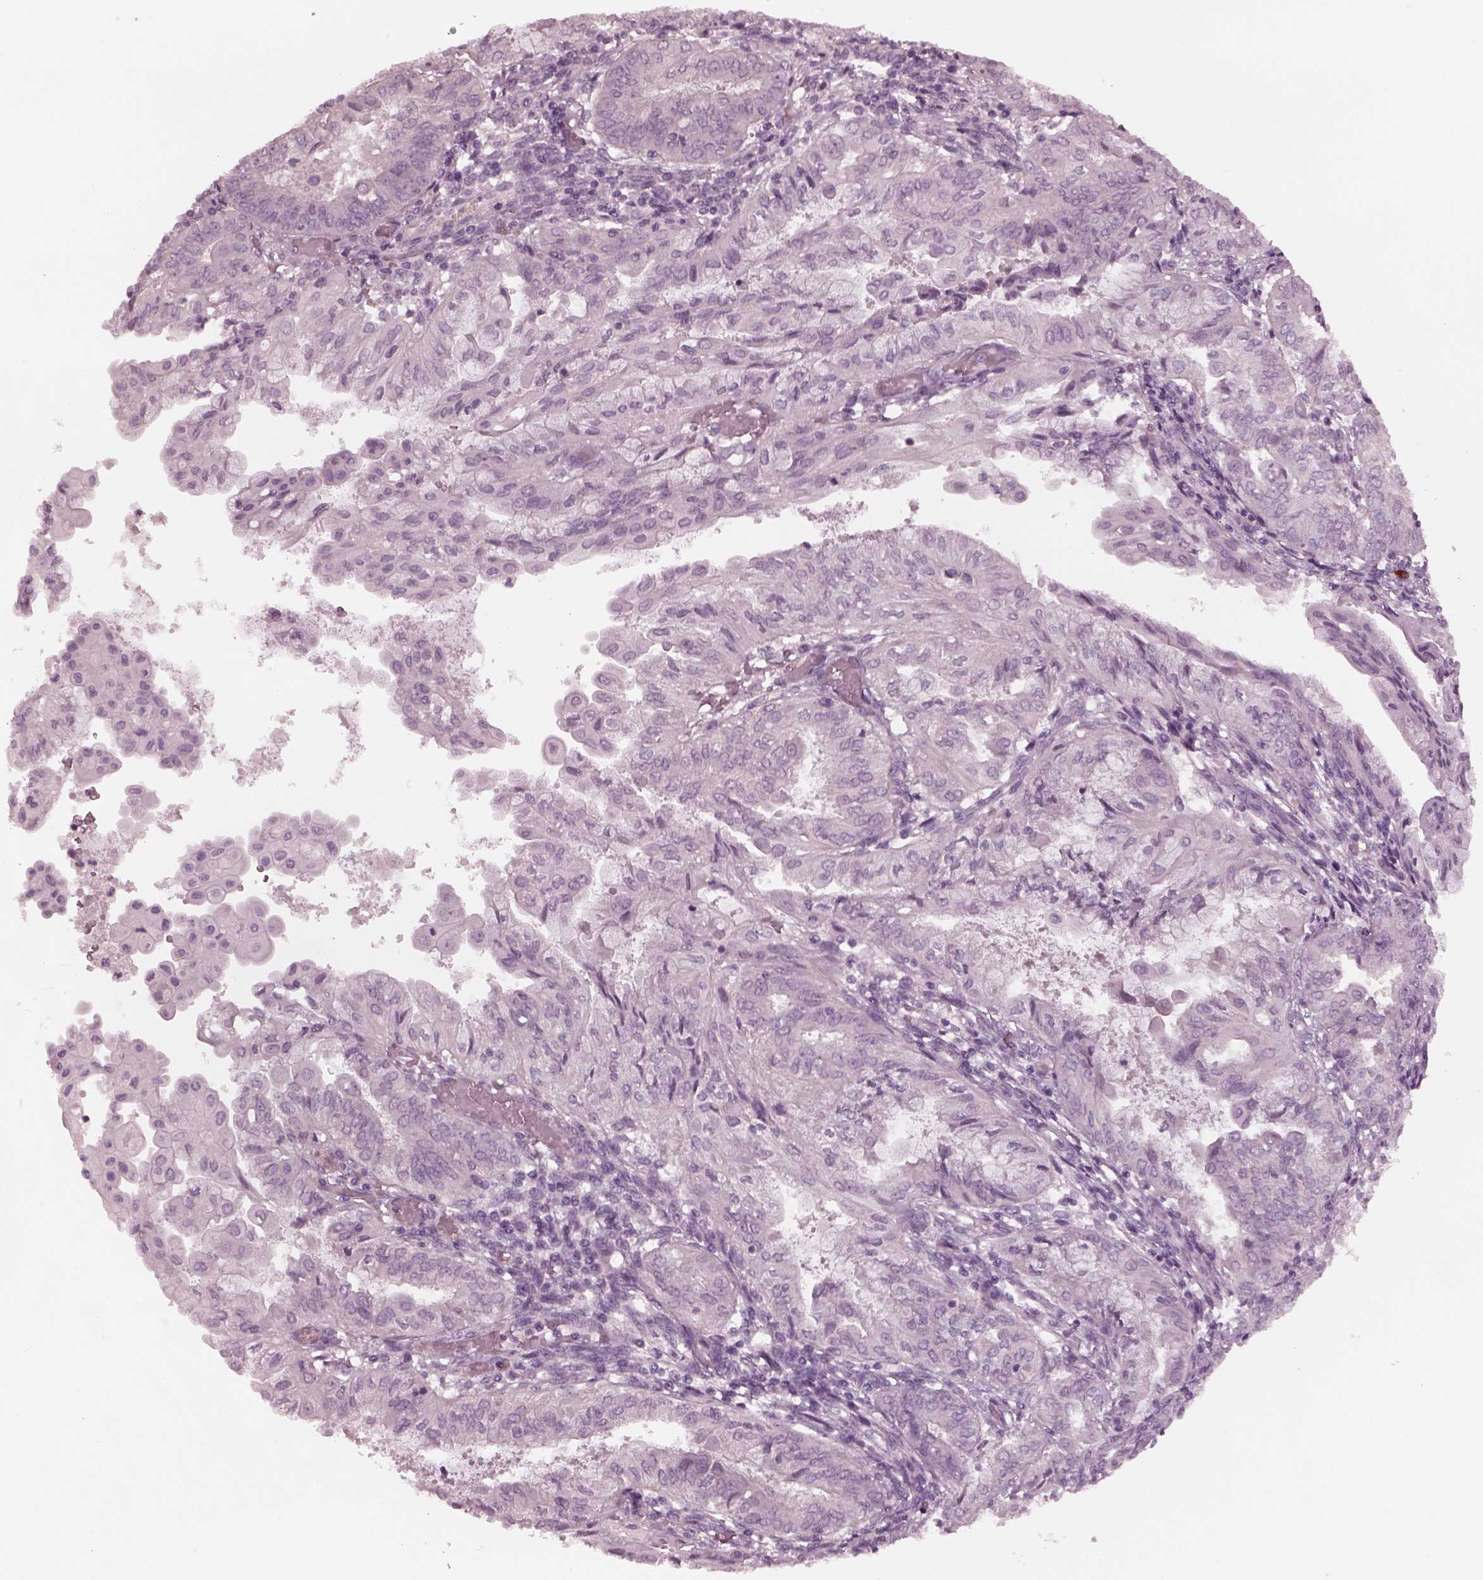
{"staining": {"intensity": "negative", "quantity": "none", "location": "none"}, "tissue": "endometrial cancer", "cell_type": "Tumor cells", "image_type": "cancer", "snomed": [{"axis": "morphology", "description": "Adenocarcinoma, NOS"}, {"axis": "topography", "description": "Endometrium"}], "caption": "Tumor cells are negative for brown protein staining in endometrial cancer.", "gene": "YY2", "patient": {"sex": "female", "age": 68}}